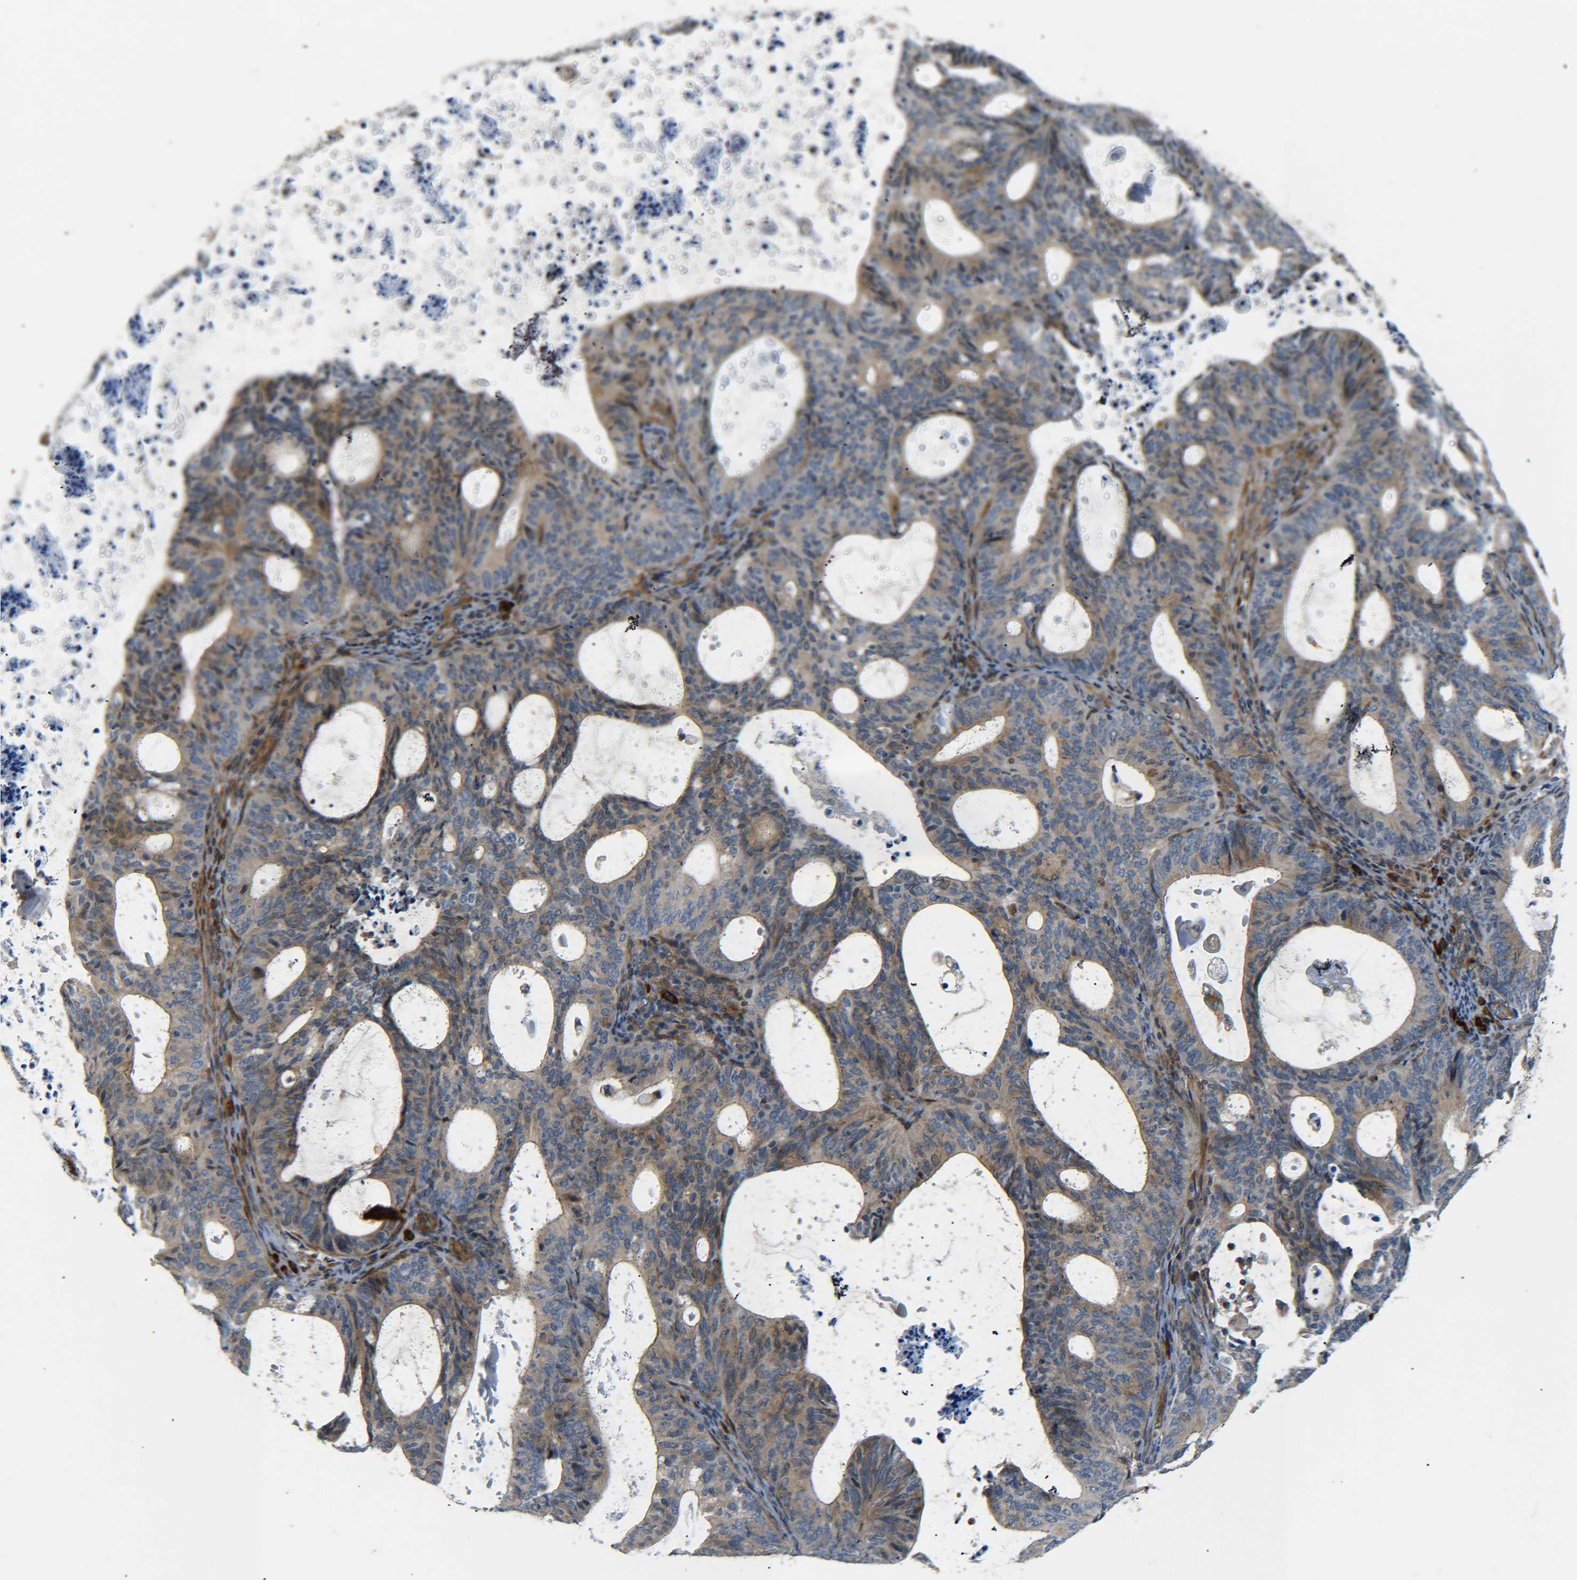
{"staining": {"intensity": "moderate", "quantity": ">75%", "location": "cytoplasmic/membranous"}, "tissue": "endometrial cancer", "cell_type": "Tumor cells", "image_type": "cancer", "snomed": [{"axis": "morphology", "description": "Adenocarcinoma, NOS"}, {"axis": "topography", "description": "Uterus"}], "caption": "Adenocarcinoma (endometrial) stained with IHC shows moderate cytoplasmic/membranous expression in about >75% of tumor cells.", "gene": "MEIS1", "patient": {"sex": "female", "age": 83}}